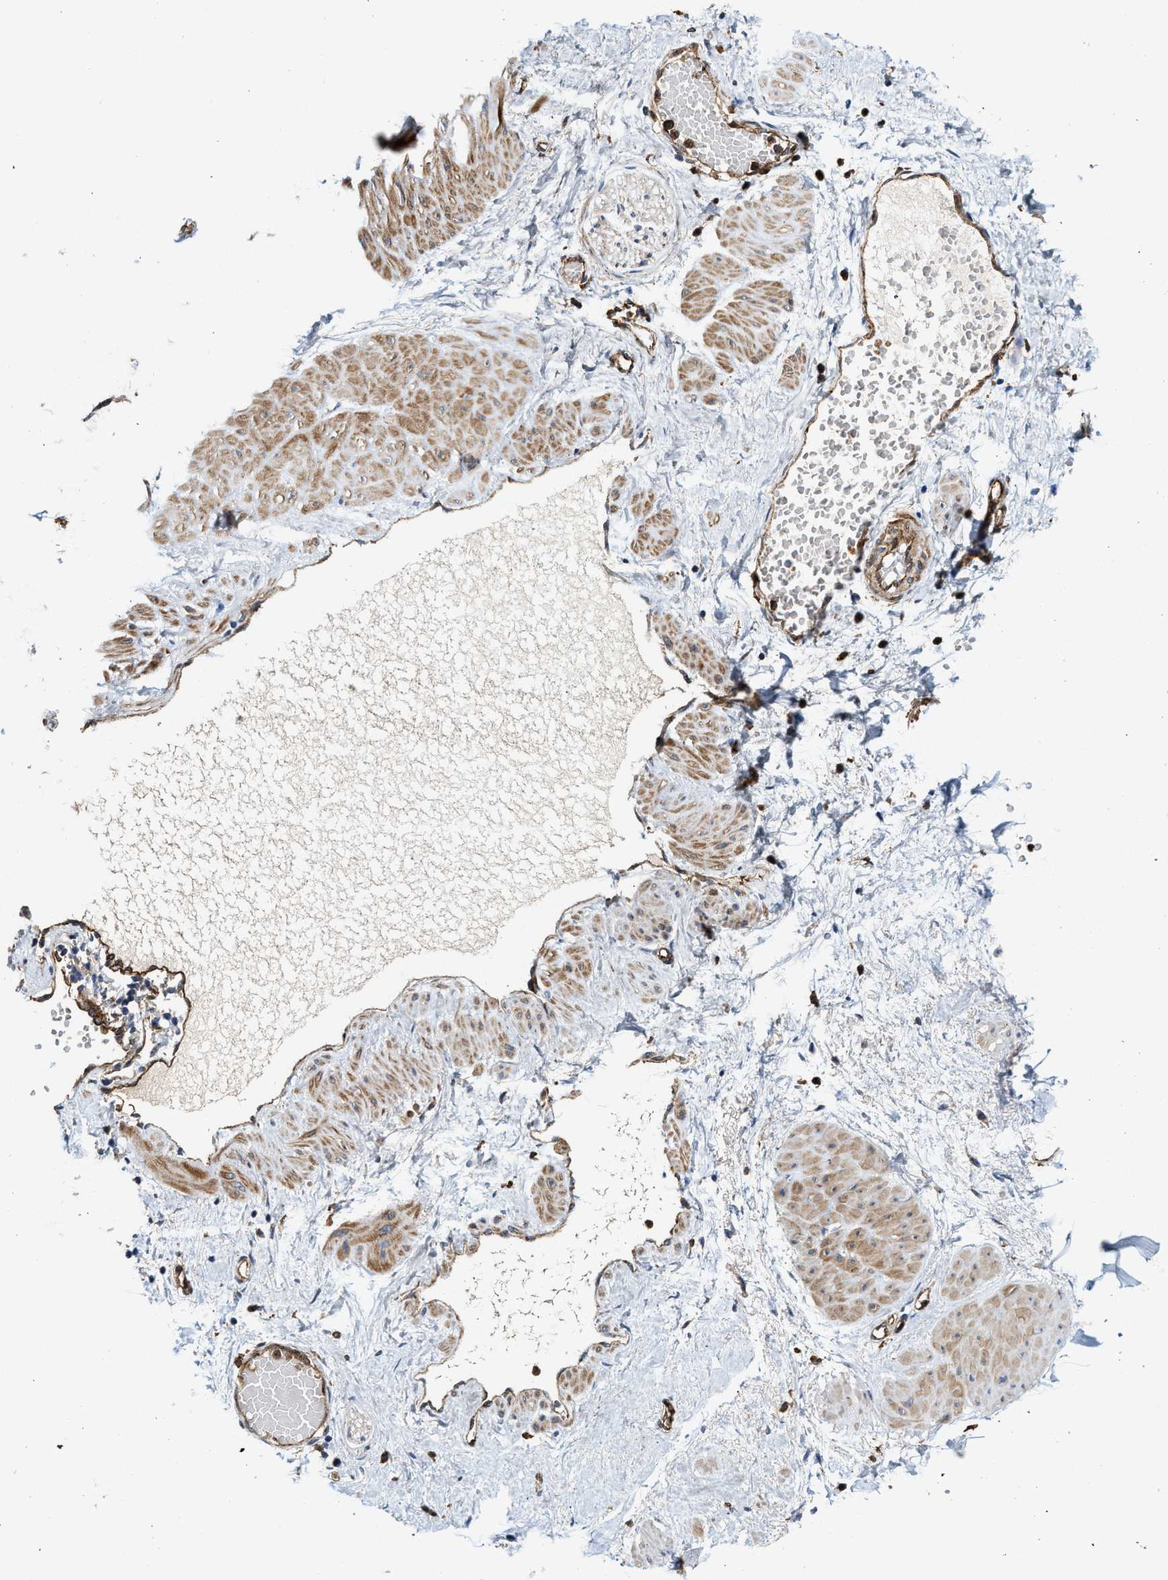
{"staining": {"intensity": "weak", "quantity": "<25%", "location": "cytoplasmic/membranous"}, "tissue": "adipose tissue", "cell_type": "Adipocytes", "image_type": "normal", "snomed": [{"axis": "morphology", "description": "Normal tissue, NOS"}, {"axis": "topography", "description": "Soft tissue"}, {"axis": "topography", "description": "Vascular tissue"}], "caption": "Adipocytes are negative for protein expression in unremarkable human adipose tissue. Brightfield microscopy of immunohistochemistry stained with DAB (3,3'-diaminobenzidine) (brown) and hematoxylin (blue), captured at high magnification.", "gene": "HIP1", "patient": {"sex": "female", "age": 35}}